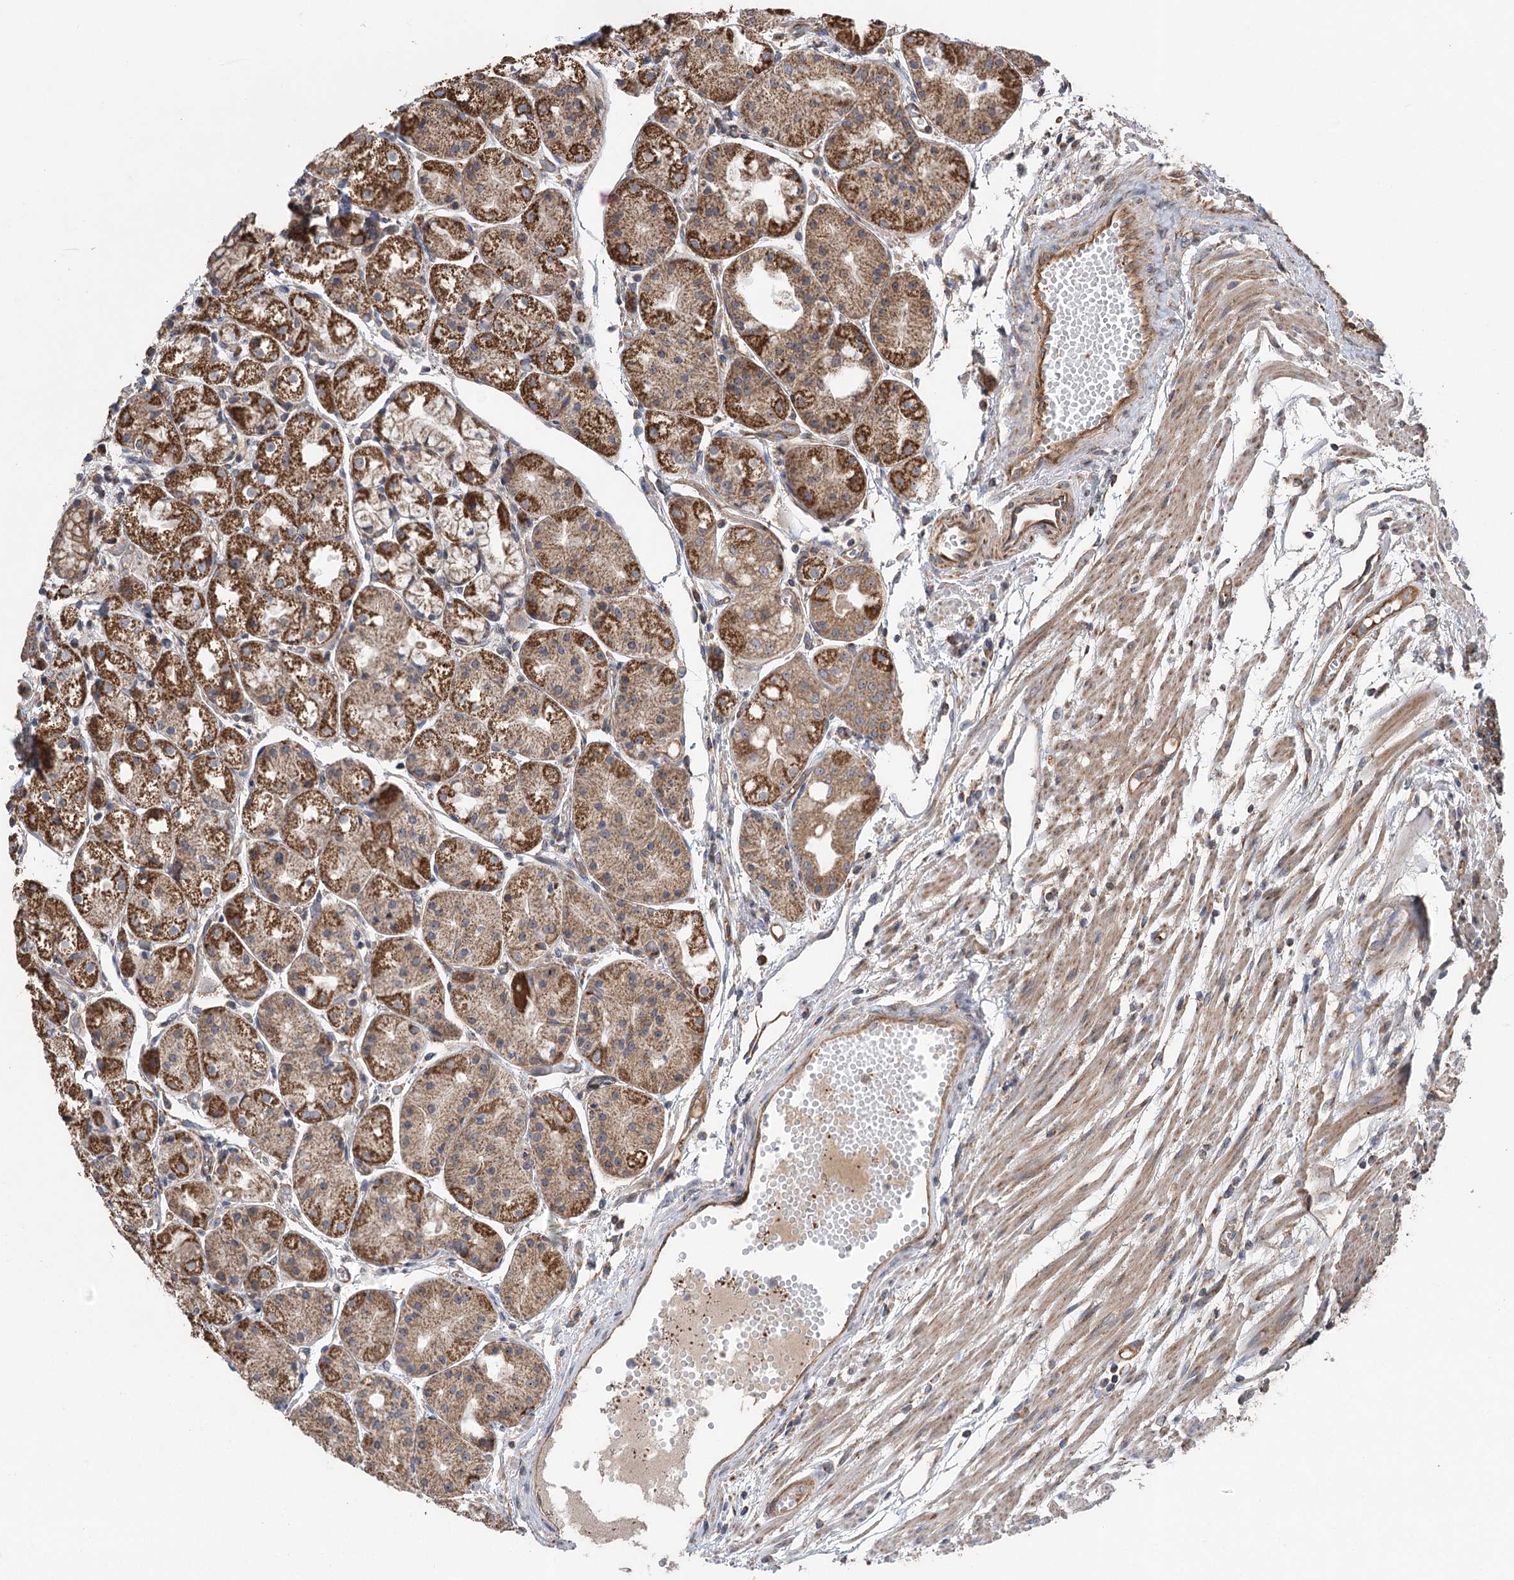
{"staining": {"intensity": "moderate", "quantity": ">75%", "location": "cytoplasmic/membranous"}, "tissue": "stomach", "cell_type": "Glandular cells", "image_type": "normal", "snomed": [{"axis": "morphology", "description": "Normal tissue, NOS"}, {"axis": "topography", "description": "Stomach, upper"}], "caption": "Stomach stained with a brown dye reveals moderate cytoplasmic/membranous positive staining in approximately >75% of glandular cells.", "gene": "RWDD4", "patient": {"sex": "male", "age": 72}}